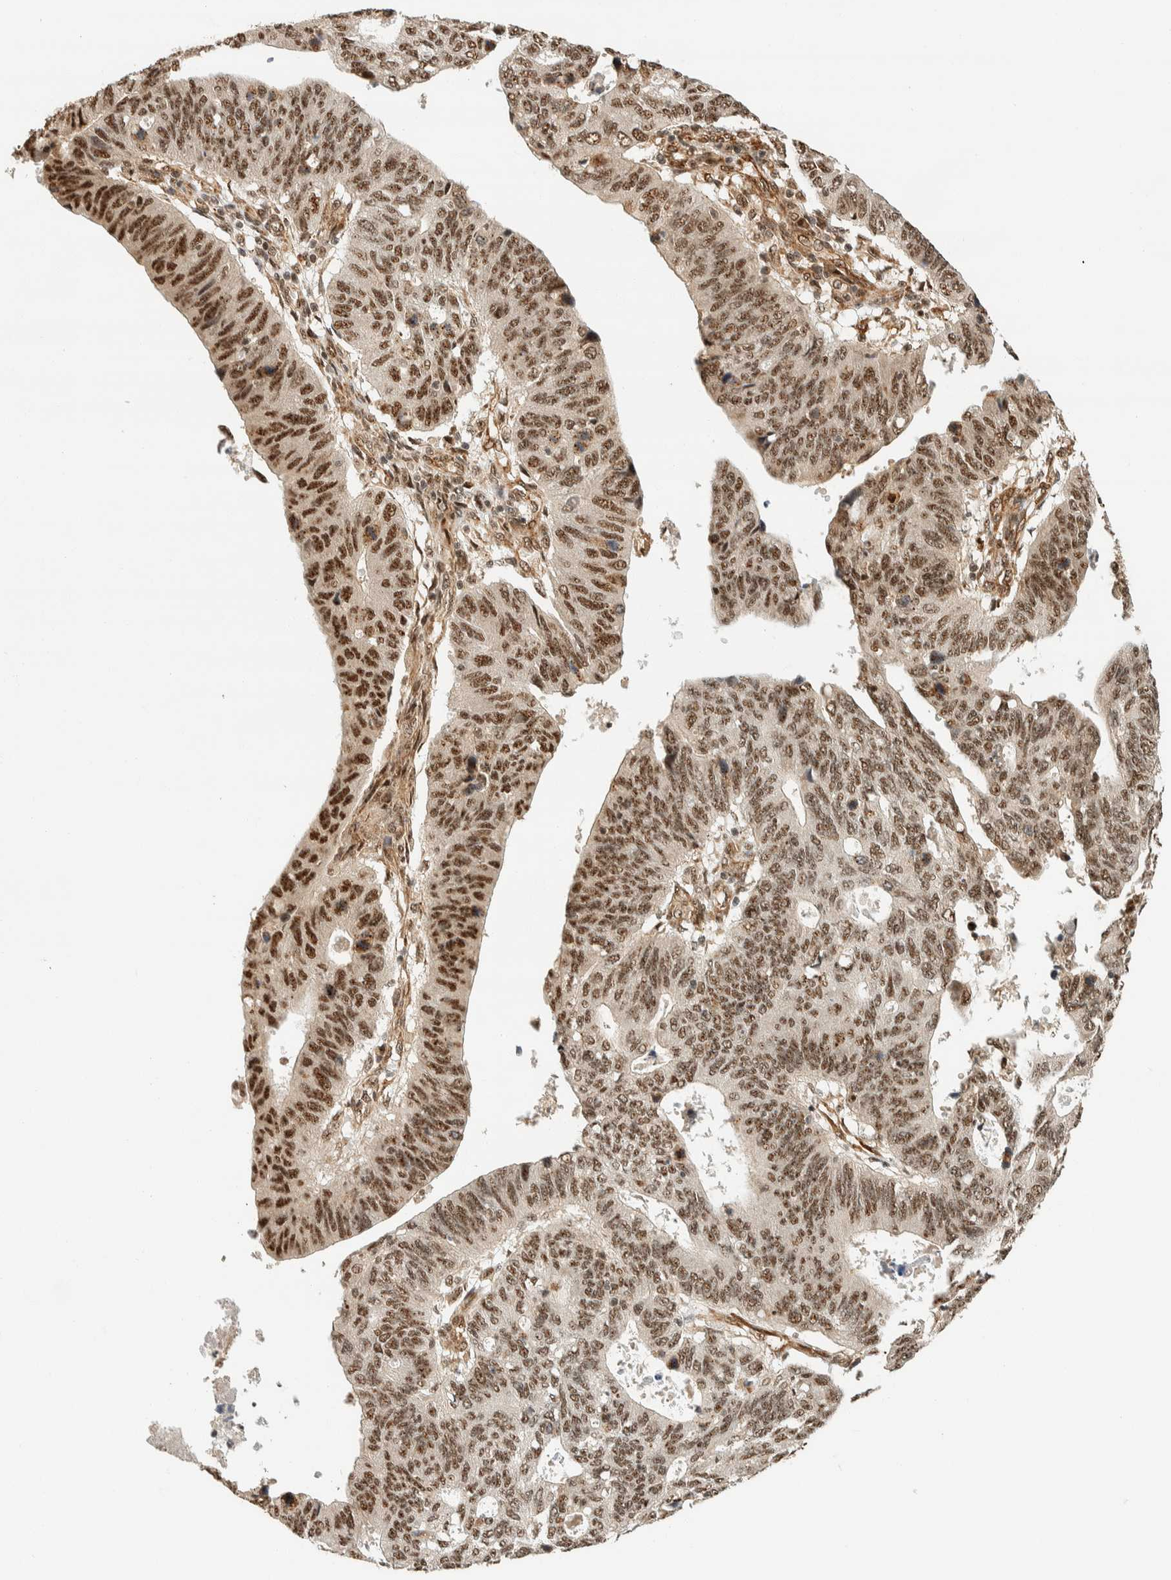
{"staining": {"intensity": "moderate", "quantity": ">75%", "location": "nuclear"}, "tissue": "stomach cancer", "cell_type": "Tumor cells", "image_type": "cancer", "snomed": [{"axis": "morphology", "description": "Adenocarcinoma, NOS"}, {"axis": "topography", "description": "Stomach"}], "caption": "Human stomach cancer stained with a protein marker shows moderate staining in tumor cells.", "gene": "SIK1", "patient": {"sex": "male", "age": 59}}